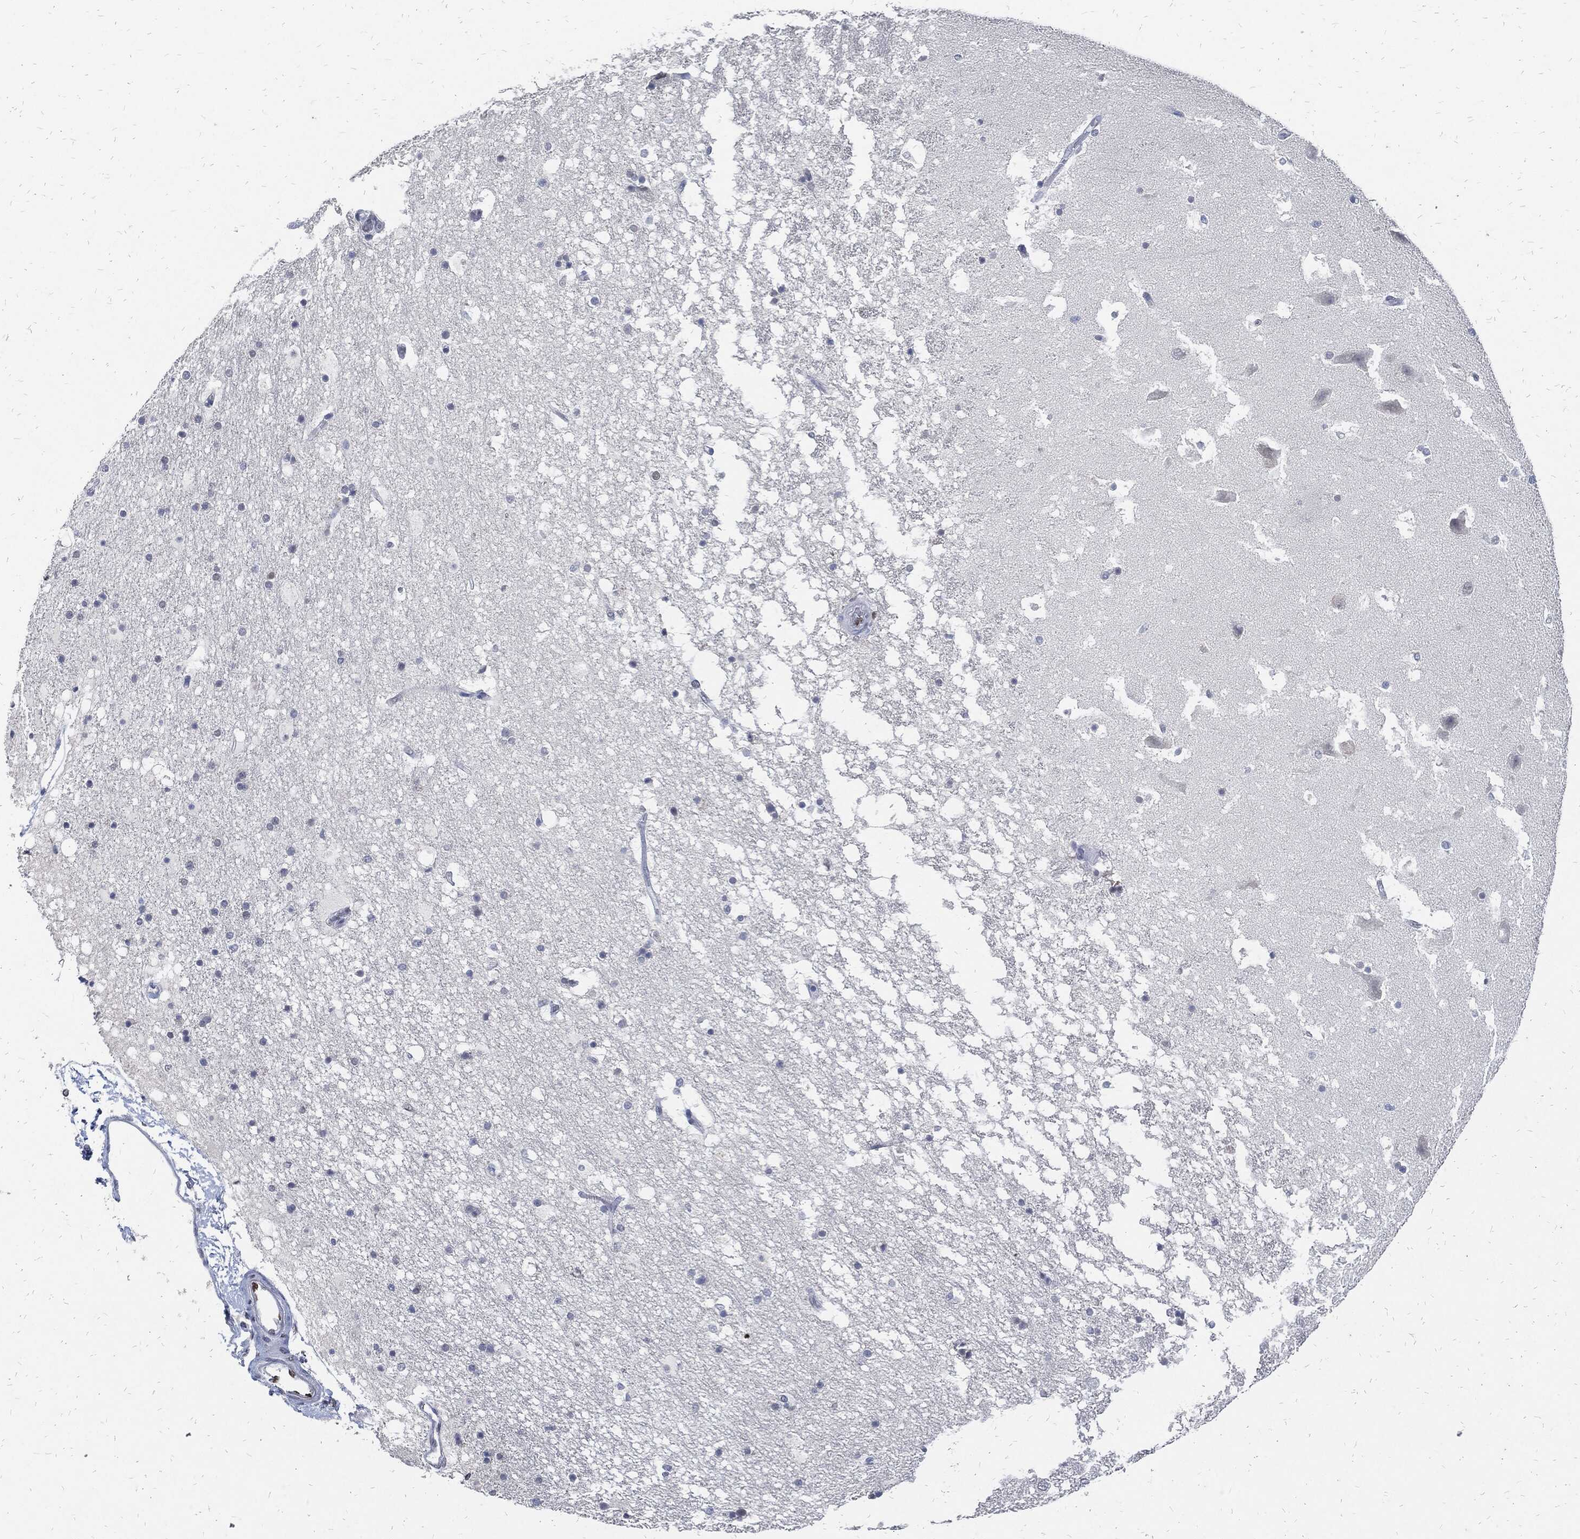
{"staining": {"intensity": "negative", "quantity": "none", "location": "none"}, "tissue": "hippocampus", "cell_type": "Glial cells", "image_type": "normal", "snomed": [{"axis": "morphology", "description": "Normal tissue, NOS"}, {"axis": "topography", "description": "Hippocampus"}], "caption": "This is an immunohistochemistry photomicrograph of unremarkable human hippocampus. There is no staining in glial cells.", "gene": "JUN", "patient": {"sex": "male", "age": 51}}